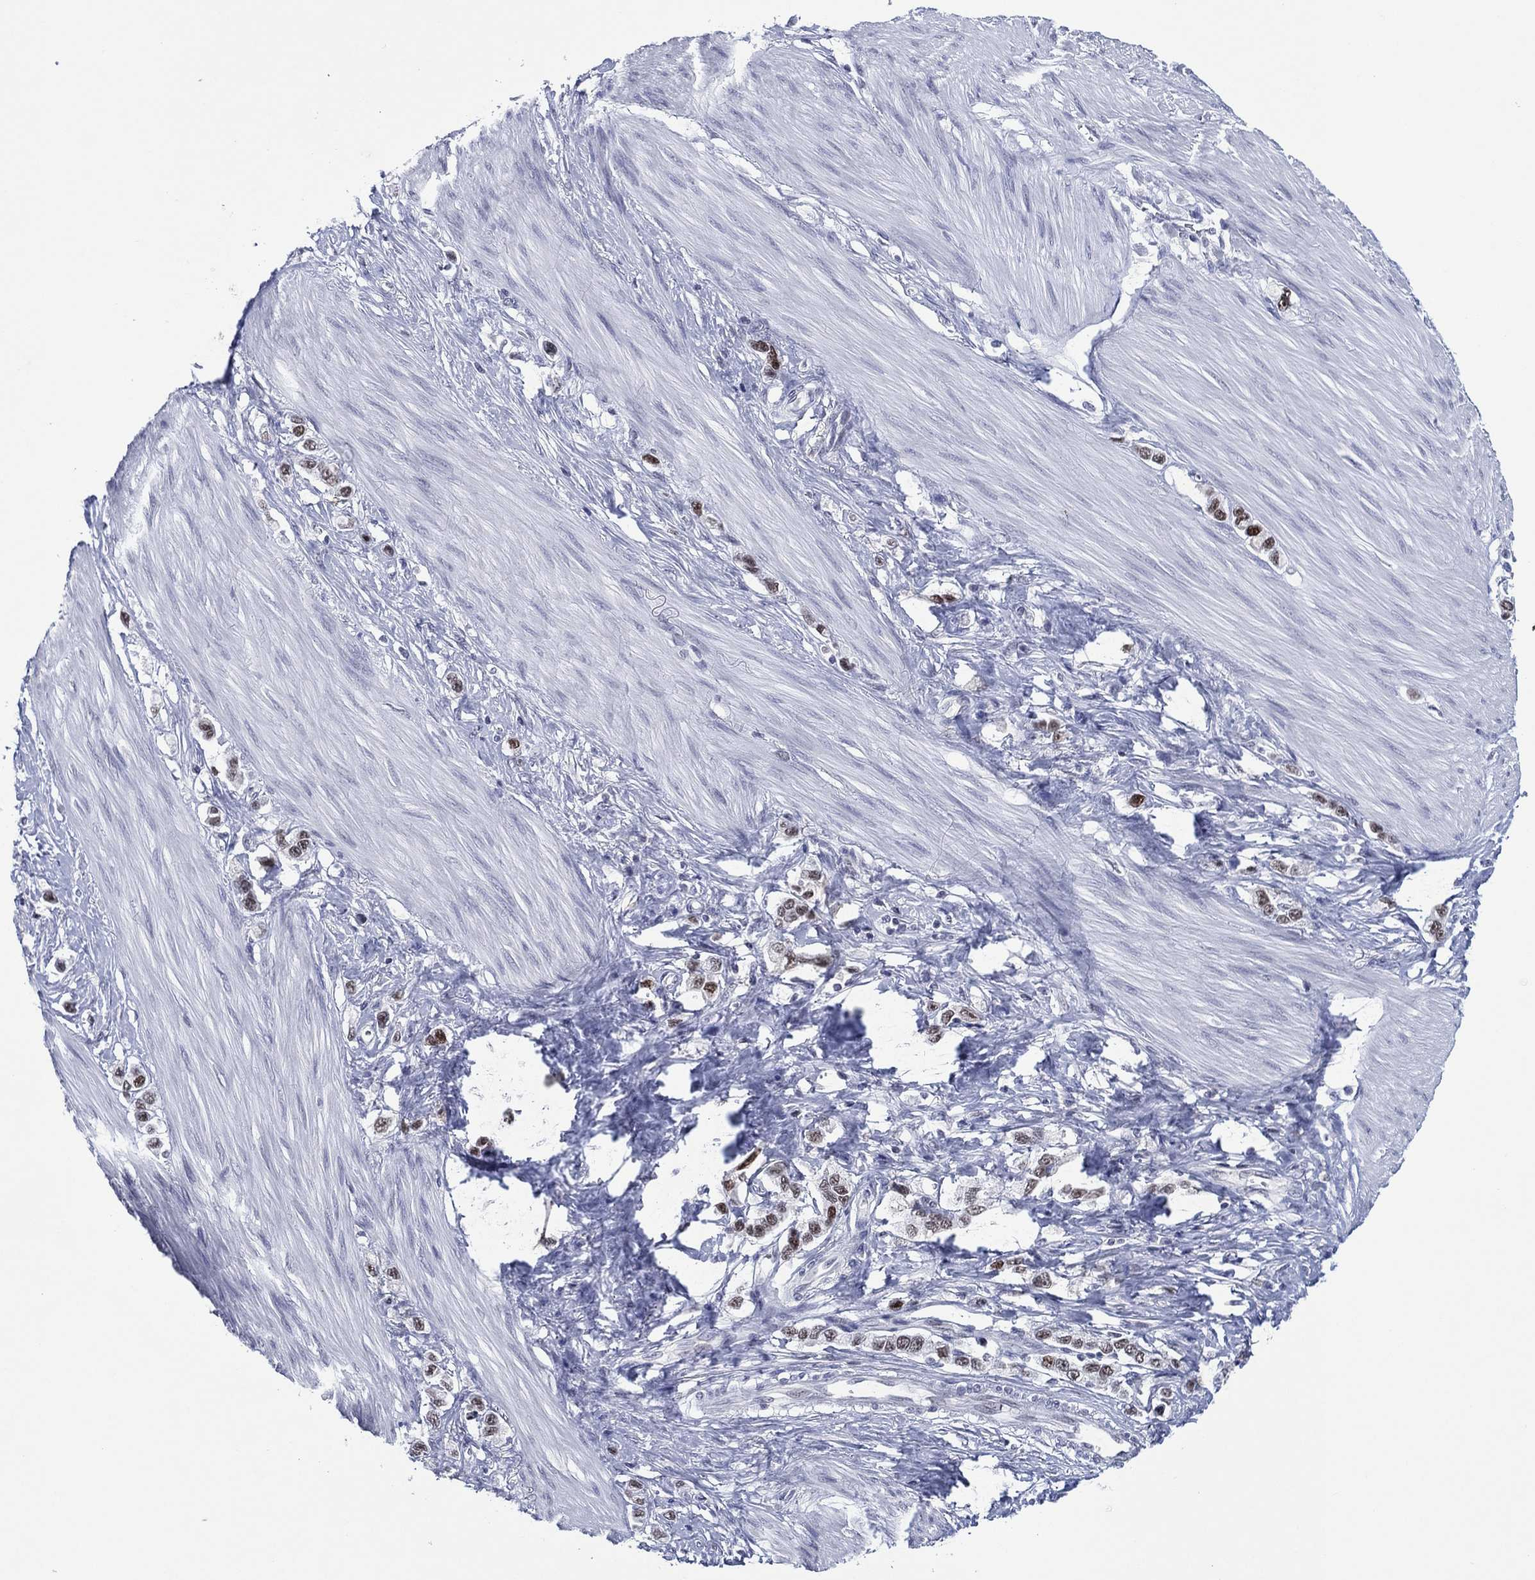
{"staining": {"intensity": "strong", "quantity": "<25%", "location": "nuclear"}, "tissue": "stomach cancer", "cell_type": "Tumor cells", "image_type": "cancer", "snomed": [{"axis": "morphology", "description": "Normal tissue, NOS"}, {"axis": "morphology", "description": "Adenocarcinoma, NOS"}, {"axis": "morphology", "description": "Adenocarcinoma, High grade"}, {"axis": "topography", "description": "Stomach, upper"}, {"axis": "topography", "description": "Stomach"}], "caption": "Protein expression analysis of human stomach cancer reveals strong nuclear positivity in about <25% of tumor cells.", "gene": "GATA6", "patient": {"sex": "female", "age": 65}}